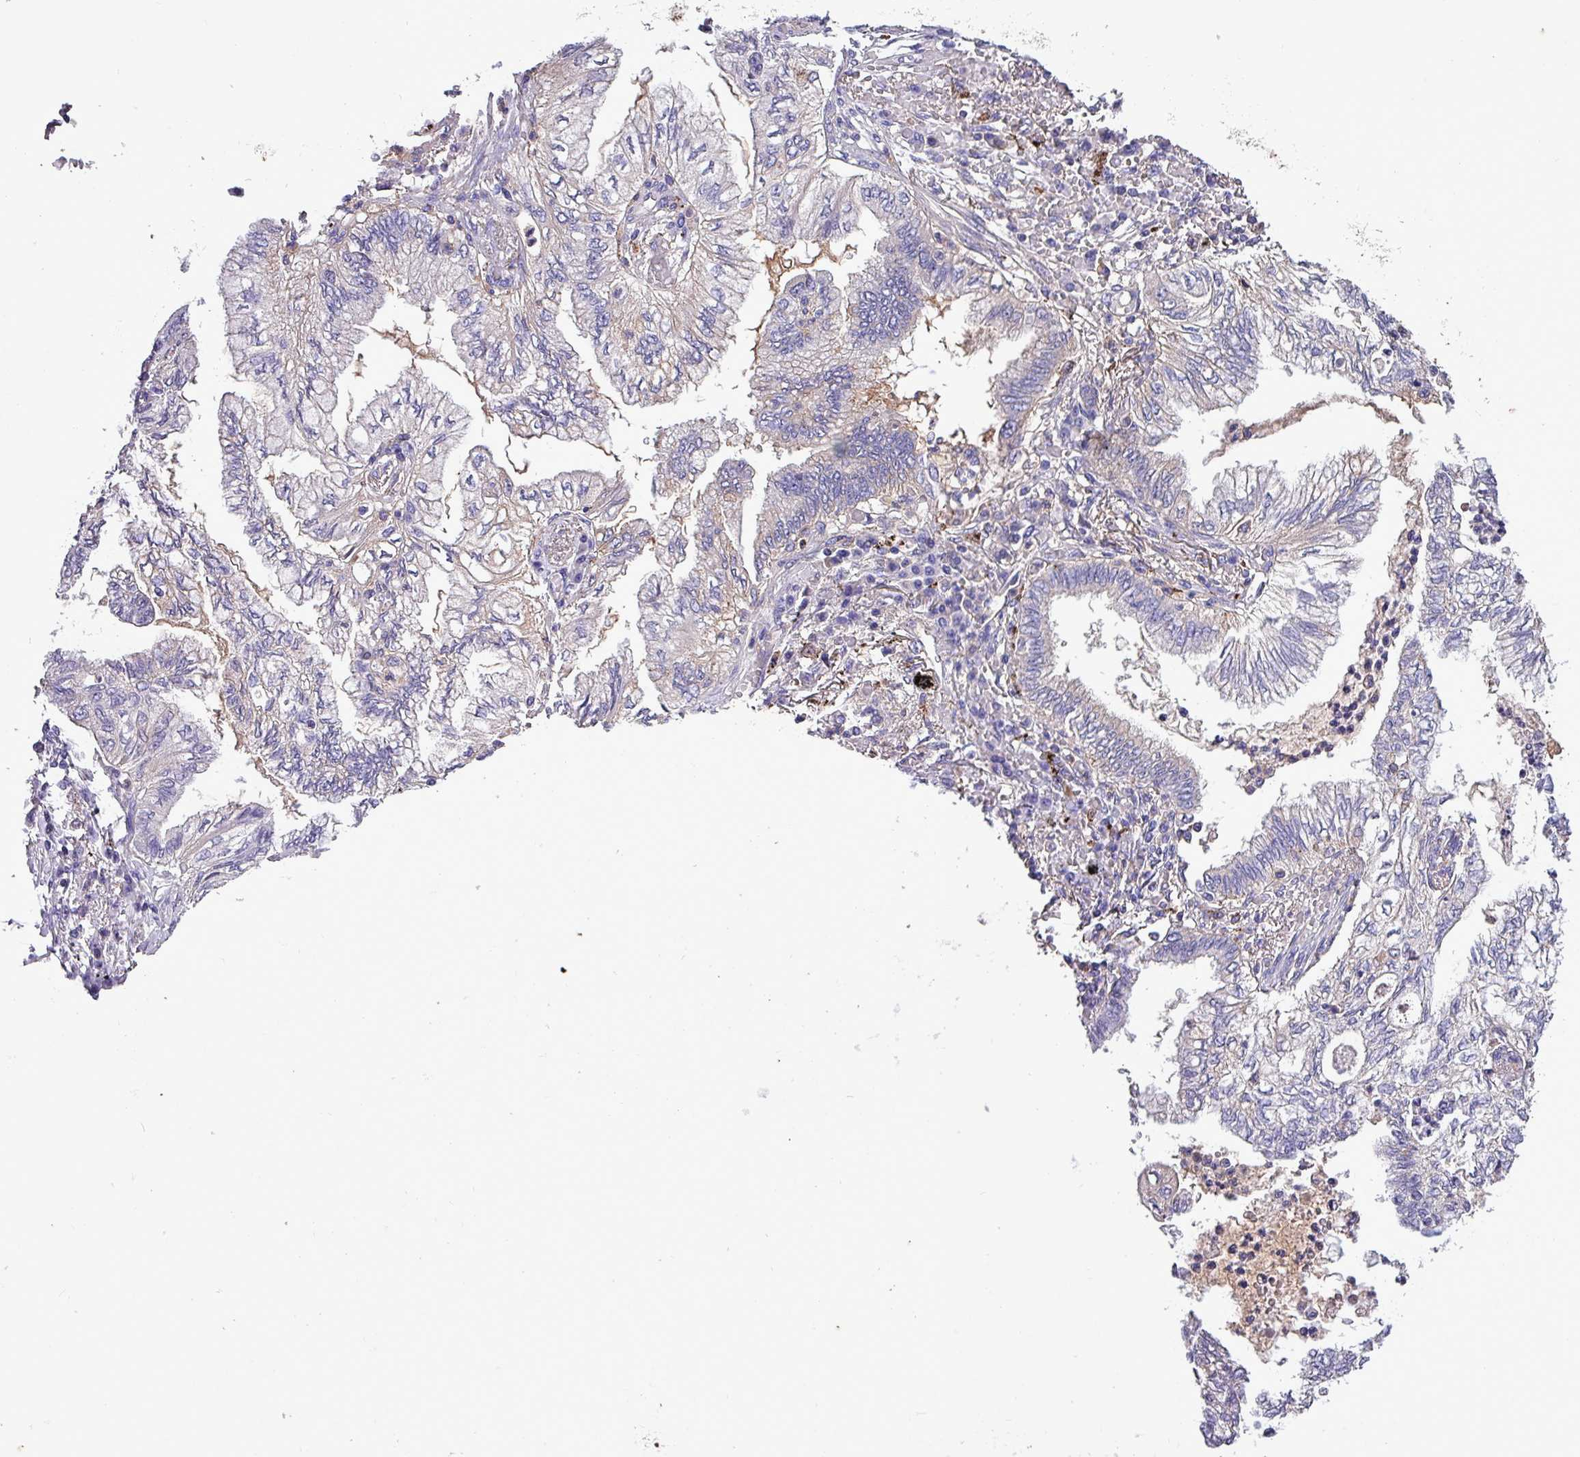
{"staining": {"intensity": "negative", "quantity": "none", "location": "none"}, "tissue": "lung cancer", "cell_type": "Tumor cells", "image_type": "cancer", "snomed": [{"axis": "morphology", "description": "Adenocarcinoma, NOS"}, {"axis": "topography", "description": "Lung"}], "caption": "Immunohistochemistry (IHC) micrograph of neoplastic tissue: lung adenocarcinoma stained with DAB (3,3'-diaminobenzidine) demonstrates no significant protein staining in tumor cells.", "gene": "HP", "patient": {"sex": "female", "age": 70}}